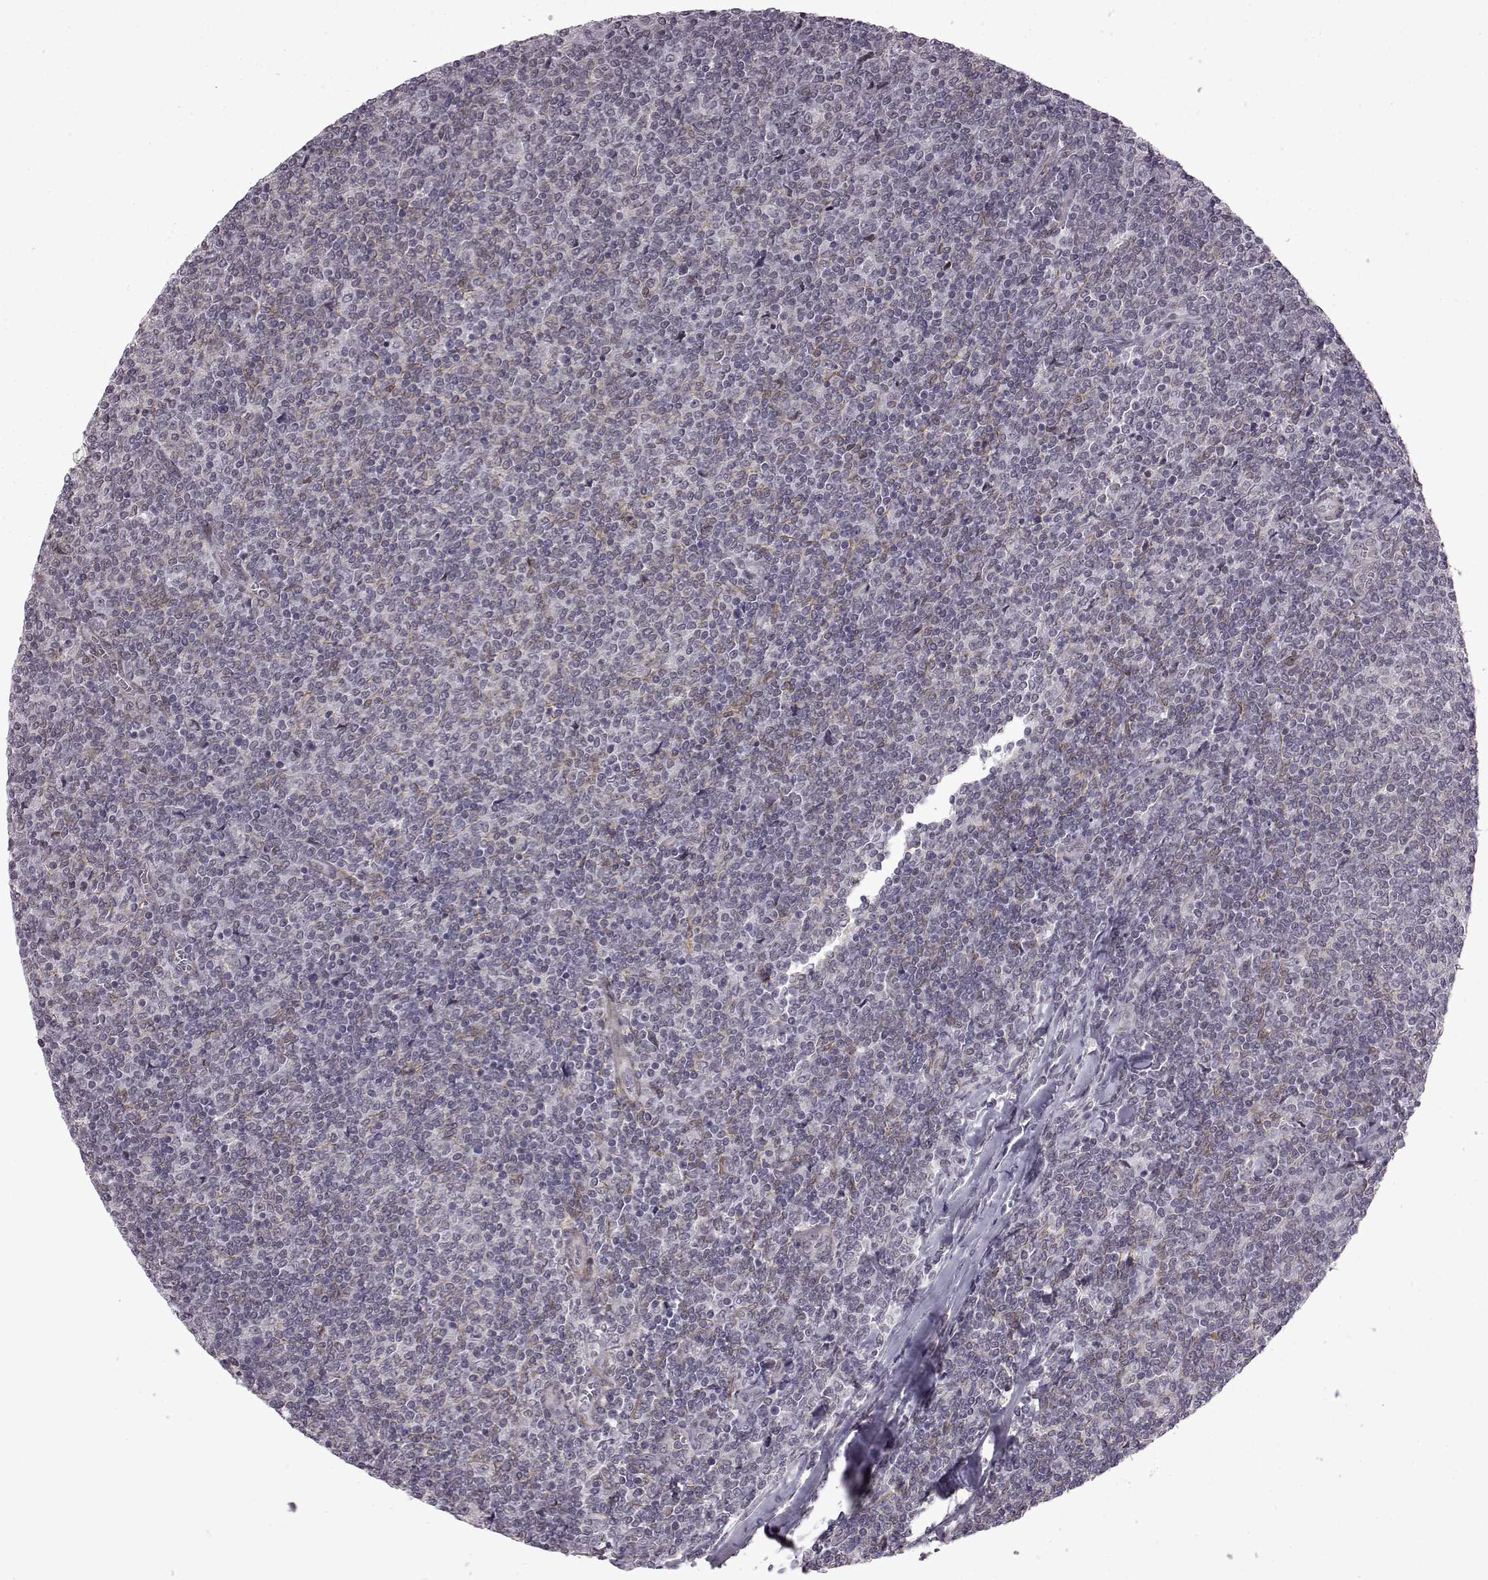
{"staining": {"intensity": "negative", "quantity": "none", "location": "none"}, "tissue": "lymphoma", "cell_type": "Tumor cells", "image_type": "cancer", "snomed": [{"axis": "morphology", "description": "Malignant lymphoma, non-Hodgkin's type, Low grade"}, {"axis": "topography", "description": "Lymph node"}], "caption": "This is an IHC photomicrograph of human malignant lymphoma, non-Hodgkin's type (low-grade). There is no expression in tumor cells.", "gene": "SYNPO2", "patient": {"sex": "male", "age": 52}}